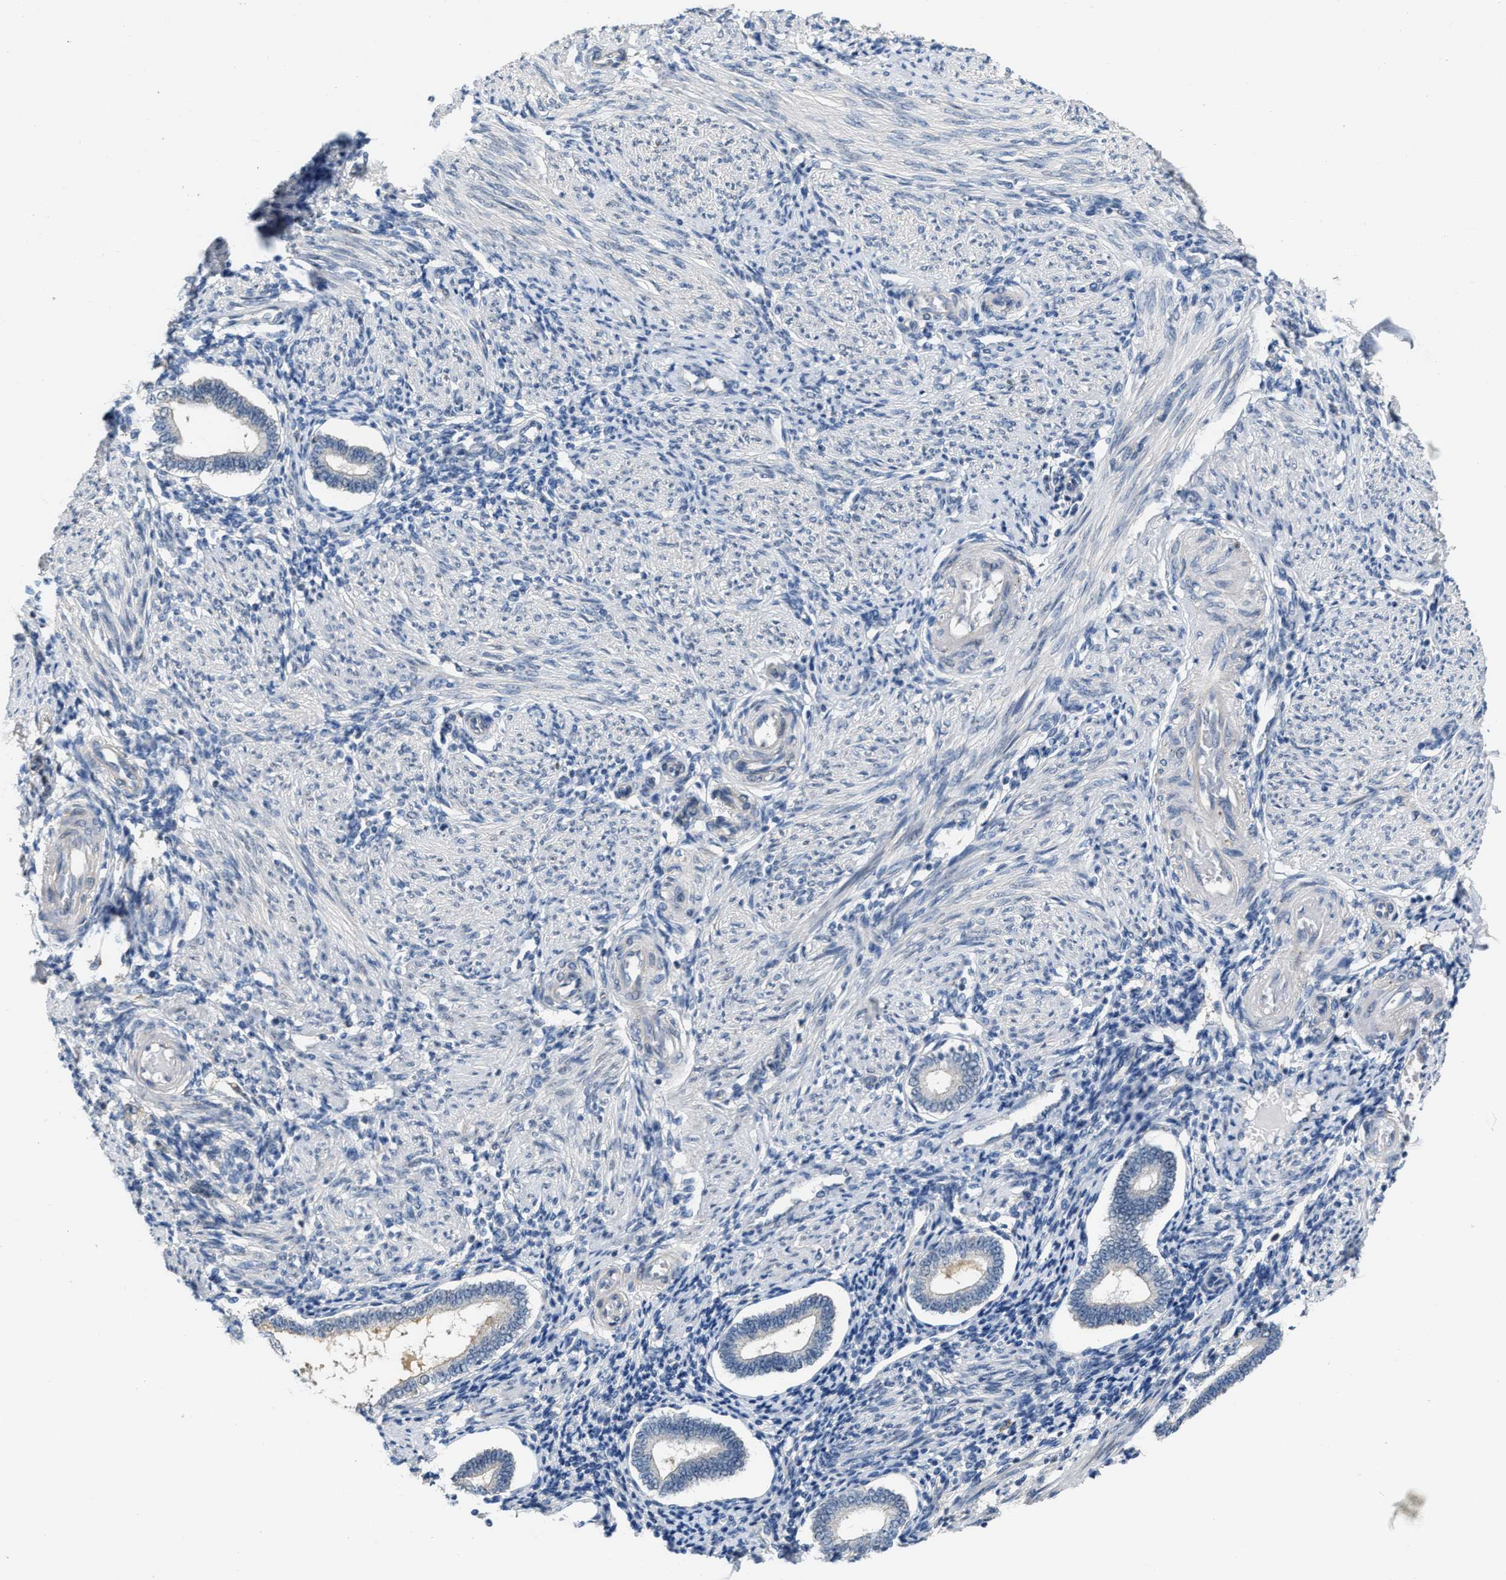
{"staining": {"intensity": "negative", "quantity": "none", "location": "none"}, "tissue": "endometrium", "cell_type": "Cells in endometrial stroma", "image_type": "normal", "snomed": [{"axis": "morphology", "description": "Normal tissue, NOS"}, {"axis": "topography", "description": "Endometrium"}], "caption": "Immunohistochemistry of unremarkable endometrium demonstrates no expression in cells in endometrial stroma.", "gene": "ZNF783", "patient": {"sex": "female", "age": 42}}